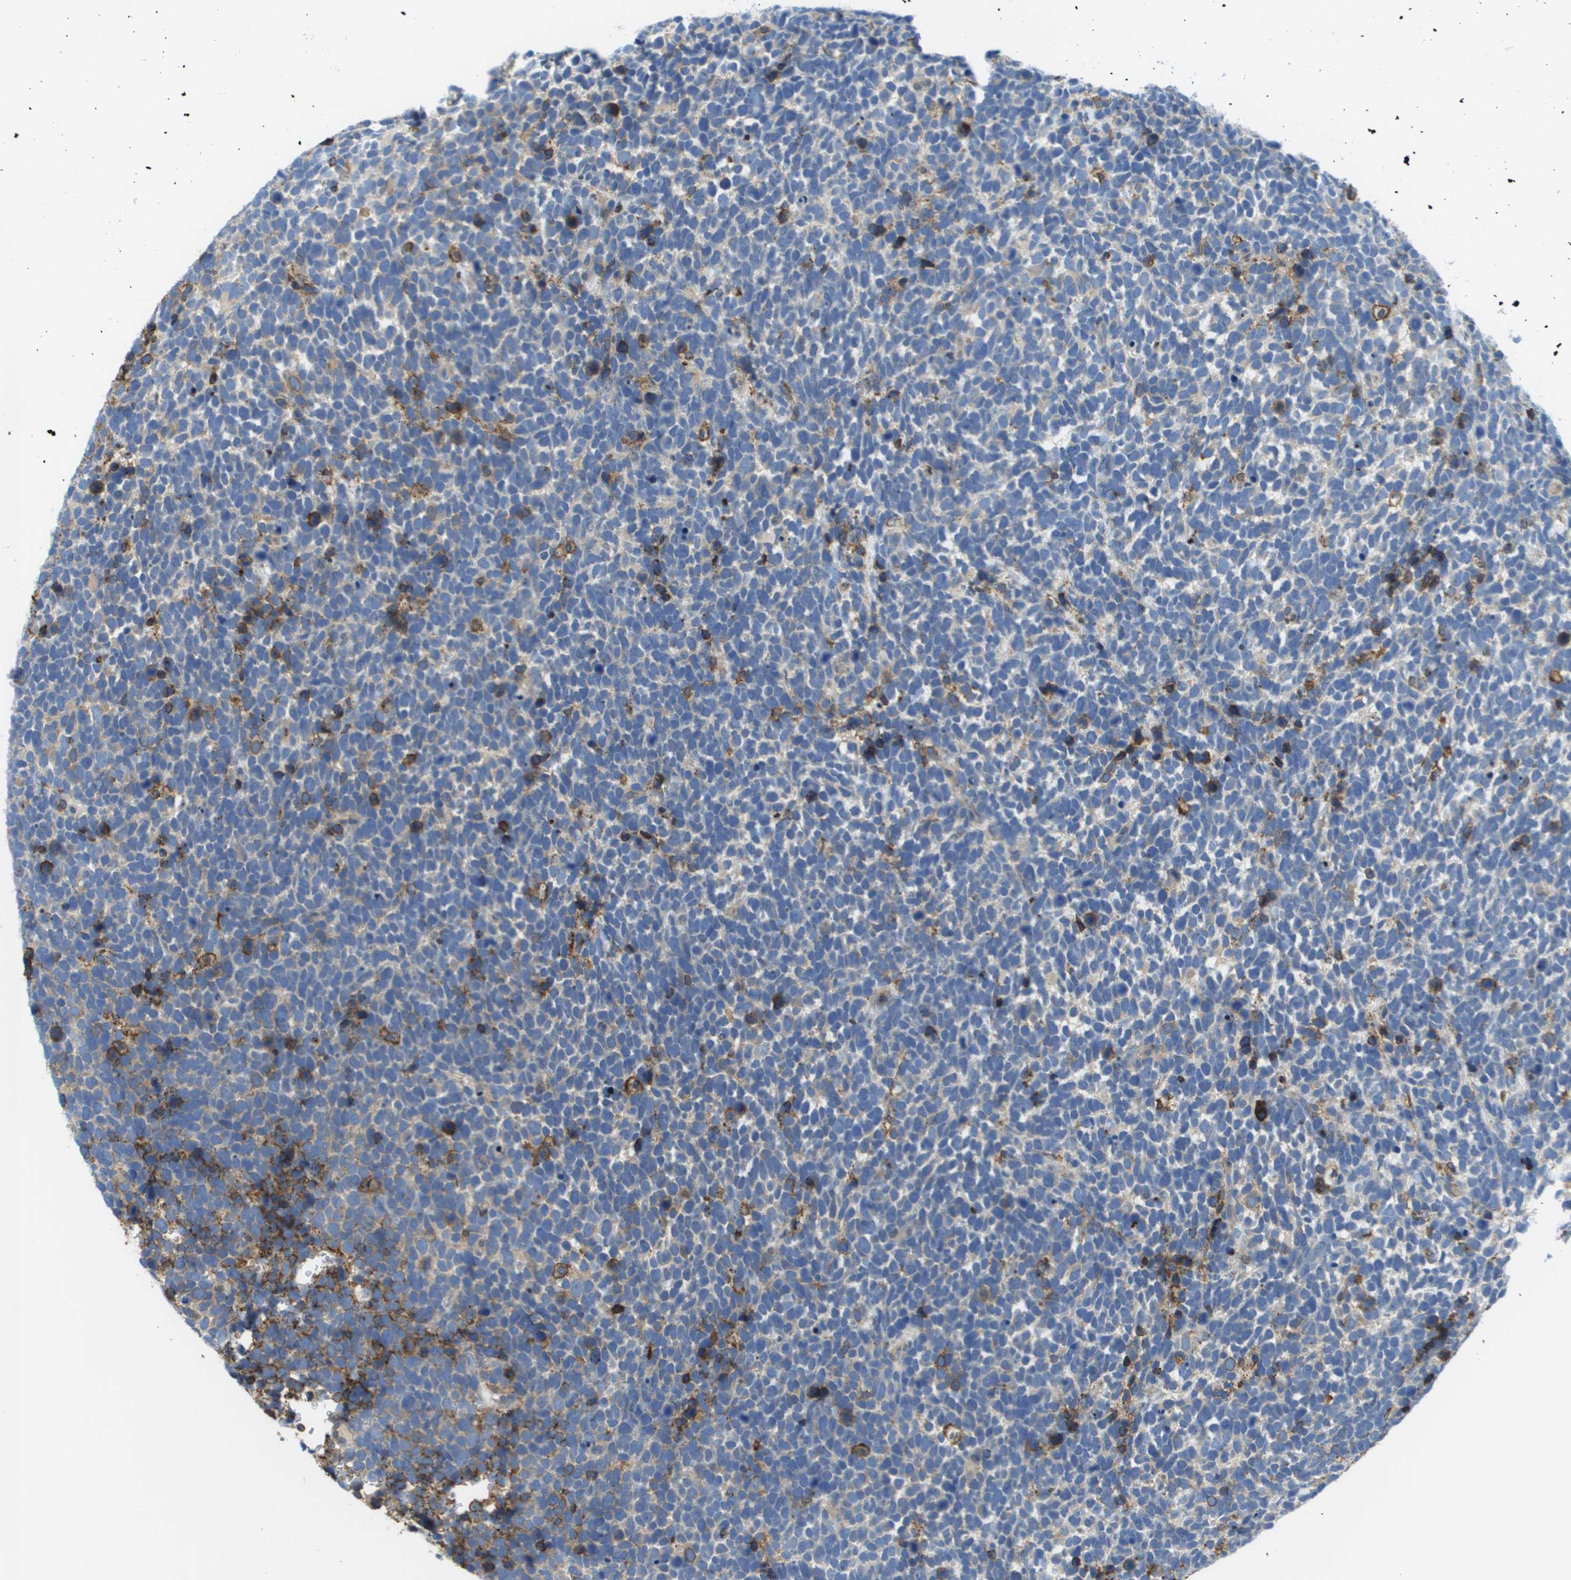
{"staining": {"intensity": "moderate", "quantity": "<25%", "location": "cytoplasmic/membranous"}, "tissue": "urothelial cancer", "cell_type": "Tumor cells", "image_type": "cancer", "snomed": [{"axis": "morphology", "description": "Urothelial carcinoma, High grade"}, {"axis": "topography", "description": "Urinary bladder"}], "caption": "There is low levels of moderate cytoplasmic/membranous staining in tumor cells of urothelial carcinoma (high-grade), as demonstrated by immunohistochemical staining (brown color).", "gene": "PASK", "patient": {"sex": "female", "age": 82}}